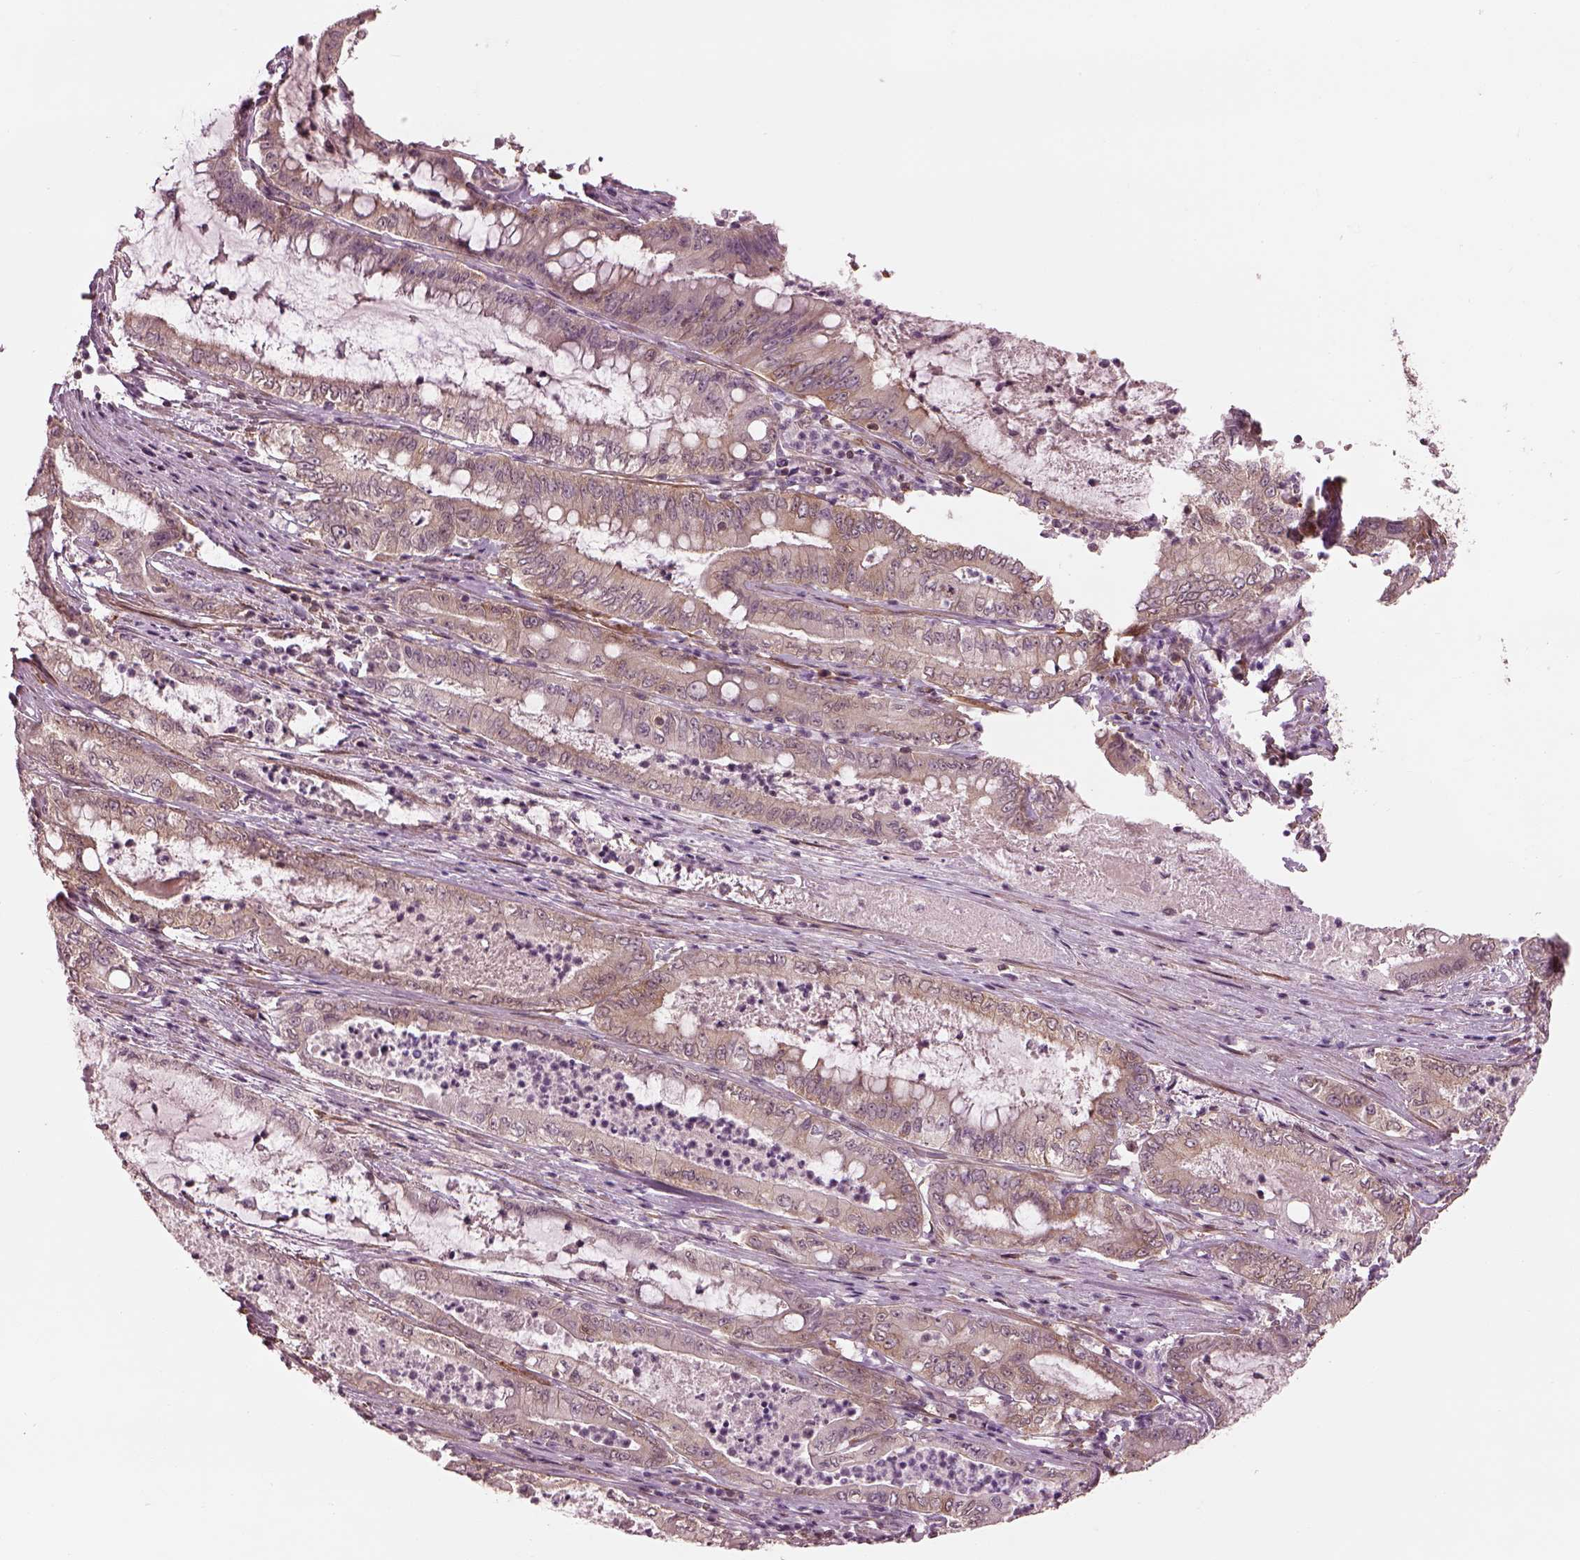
{"staining": {"intensity": "weak", "quantity": "<25%", "location": "cytoplasmic/membranous"}, "tissue": "pancreatic cancer", "cell_type": "Tumor cells", "image_type": "cancer", "snomed": [{"axis": "morphology", "description": "Adenocarcinoma, NOS"}, {"axis": "topography", "description": "Pancreas"}], "caption": "IHC image of neoplastic tissue: adenocarcinoma (pancreatic) stained with DAB (3,3'-diaminobenzidine) demonstrates no significant protein expression in tumor cells. (DAB (3,3'-diaminobenzidine) immunohistochemistry (IHC), high magnification).", "gene": "LSM14A", "patient": {"sex": "male", "age": 71}}